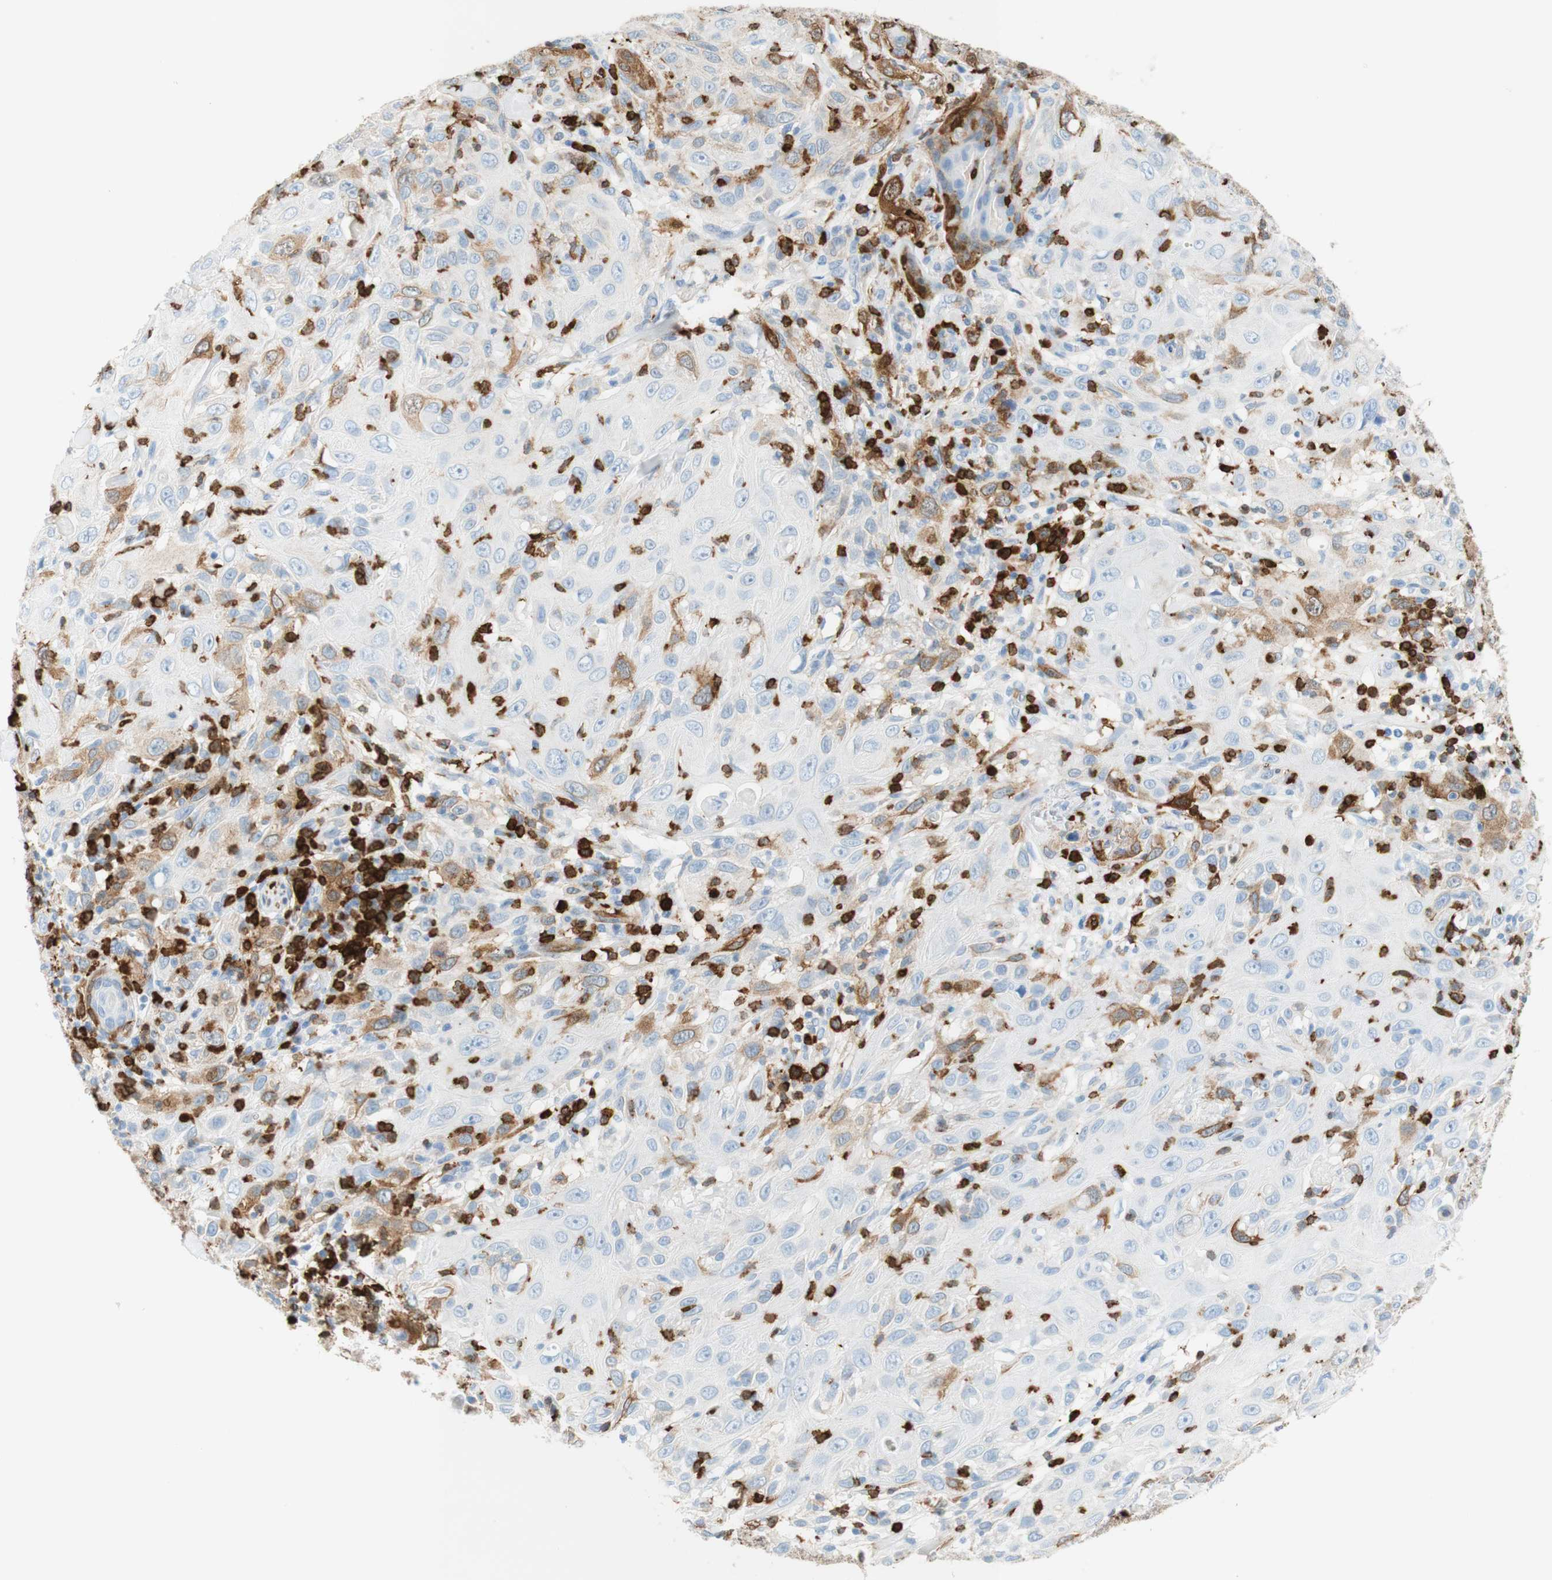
{"staining": {"intensity": "moderate", "quantity": "25%-75%", "location": "cytoplasmic/membranous"}, "tissue": "skin cancer", "cell_type": "Tumor cells", "image_type": "cancer", "snomed": [{"axis": "morphology", "description": "Squamous cell carcinoma, NOS"}, {"axis": "topography", "description": "Skin"}], "caption": "Immunohistochemical staining of squamous cell carcinoma (skin) shows medium levels of moderate cytoplasmic/membranous protein staining in approximately 25%-75% of tumor cells.", "gene": "STMN1", "patient": {"sex": "female", "age": 88}}